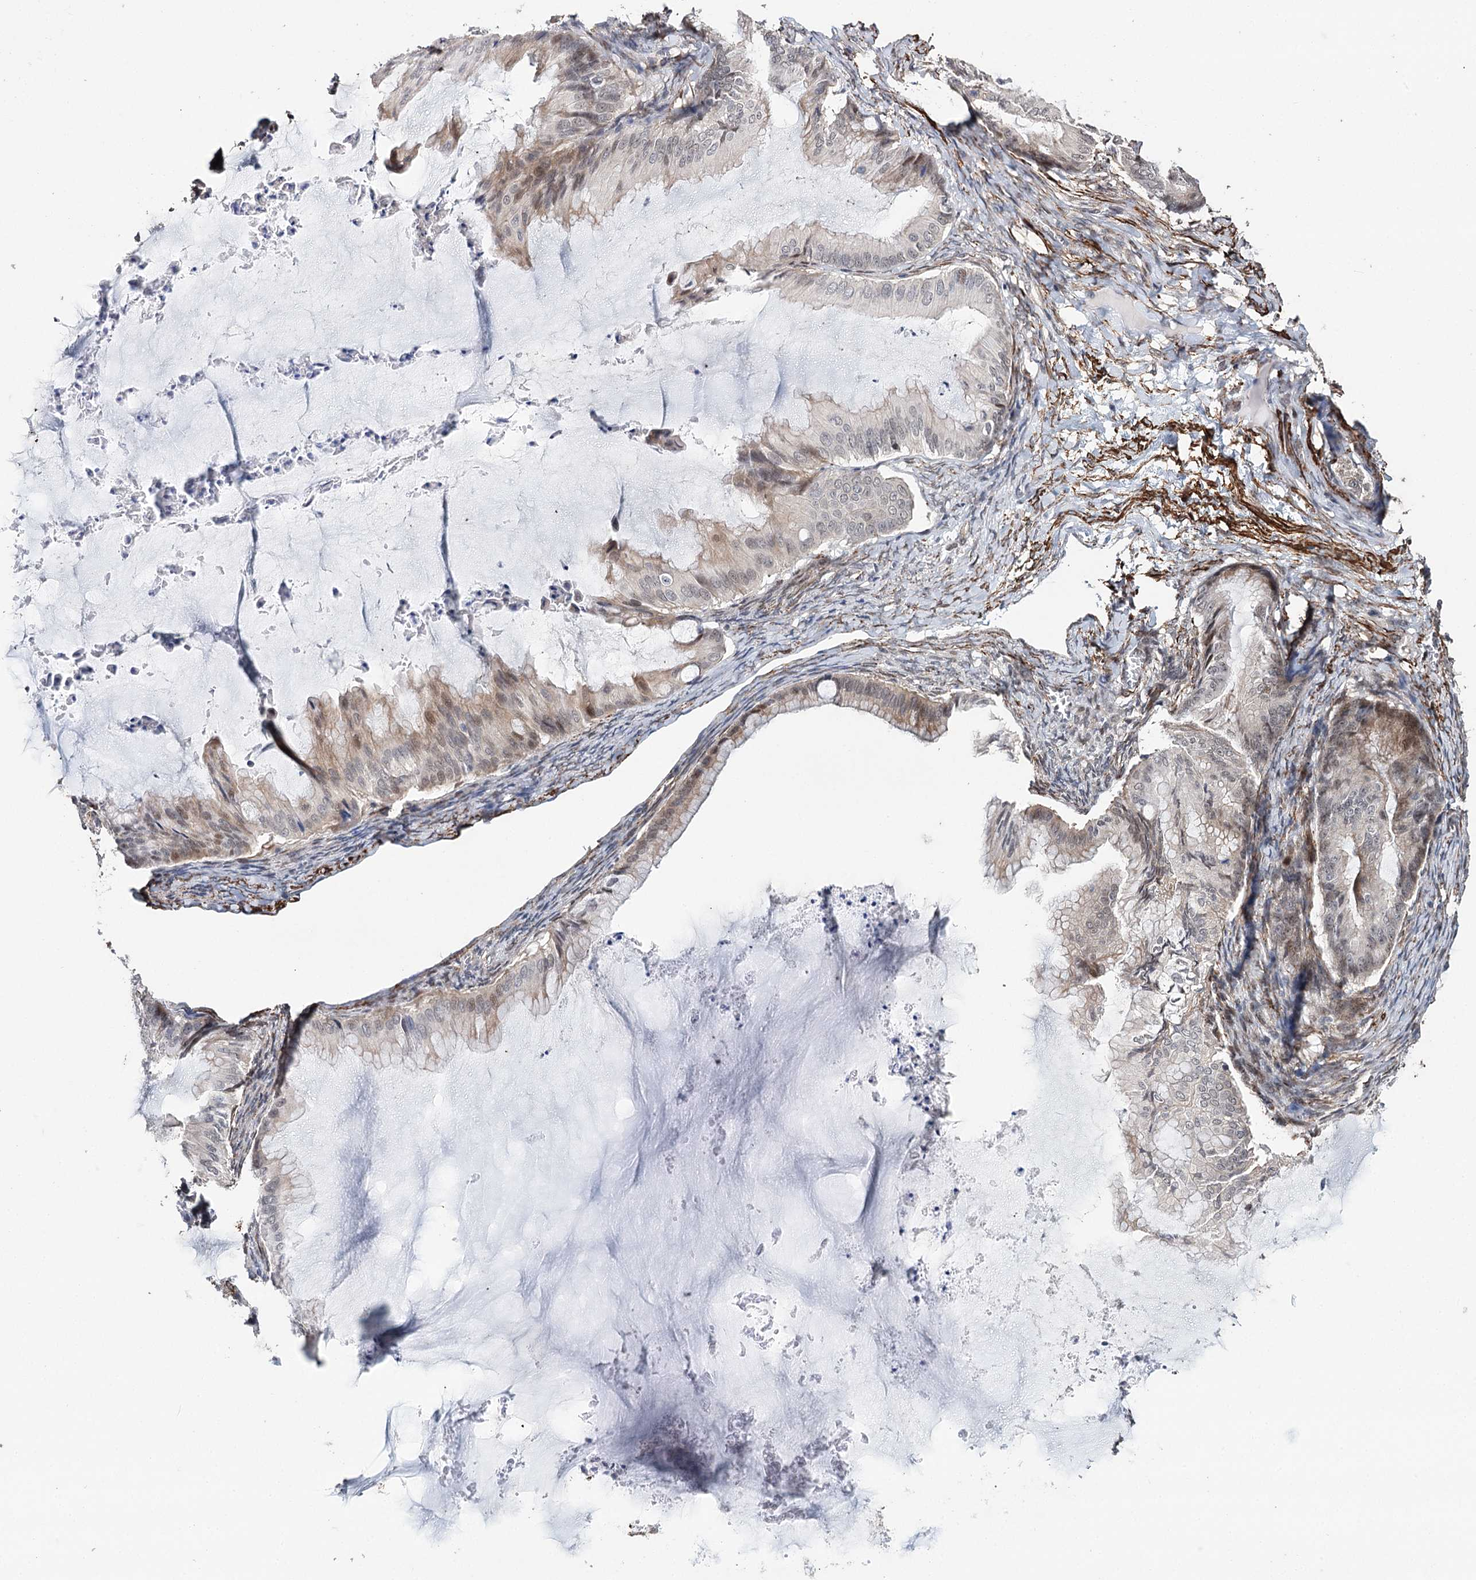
{"staining": {"intensity": "weak", "quantity": "25%-75%", "location": "cytoplasmic/membranous,nuclear"}, "tissue": "ovarian cancer", "cell_type": "Tumor cells", "image_type": "cancer", "snomed": [{"axis": "morphology", "description": "Cystadenocarcinoma, mucinous, NOS"}, {"axis": "topography", "description": "Ovary"}], "caption": "Ovarian cancer was stained to show a protein in brown. There is low levels of weak cytoplasmic/membranous and nuclear staining in about 25%-75% of tumor cells. The staining was performed using DAB (3,3'-diaminobenzidine) to visualize the protein expression in brown, while the nuclei were stained in blue with hematoxylin (Magnification: 20x).", "gene": "CFAP46", "patient": {"sex": "female", "age": 71}}